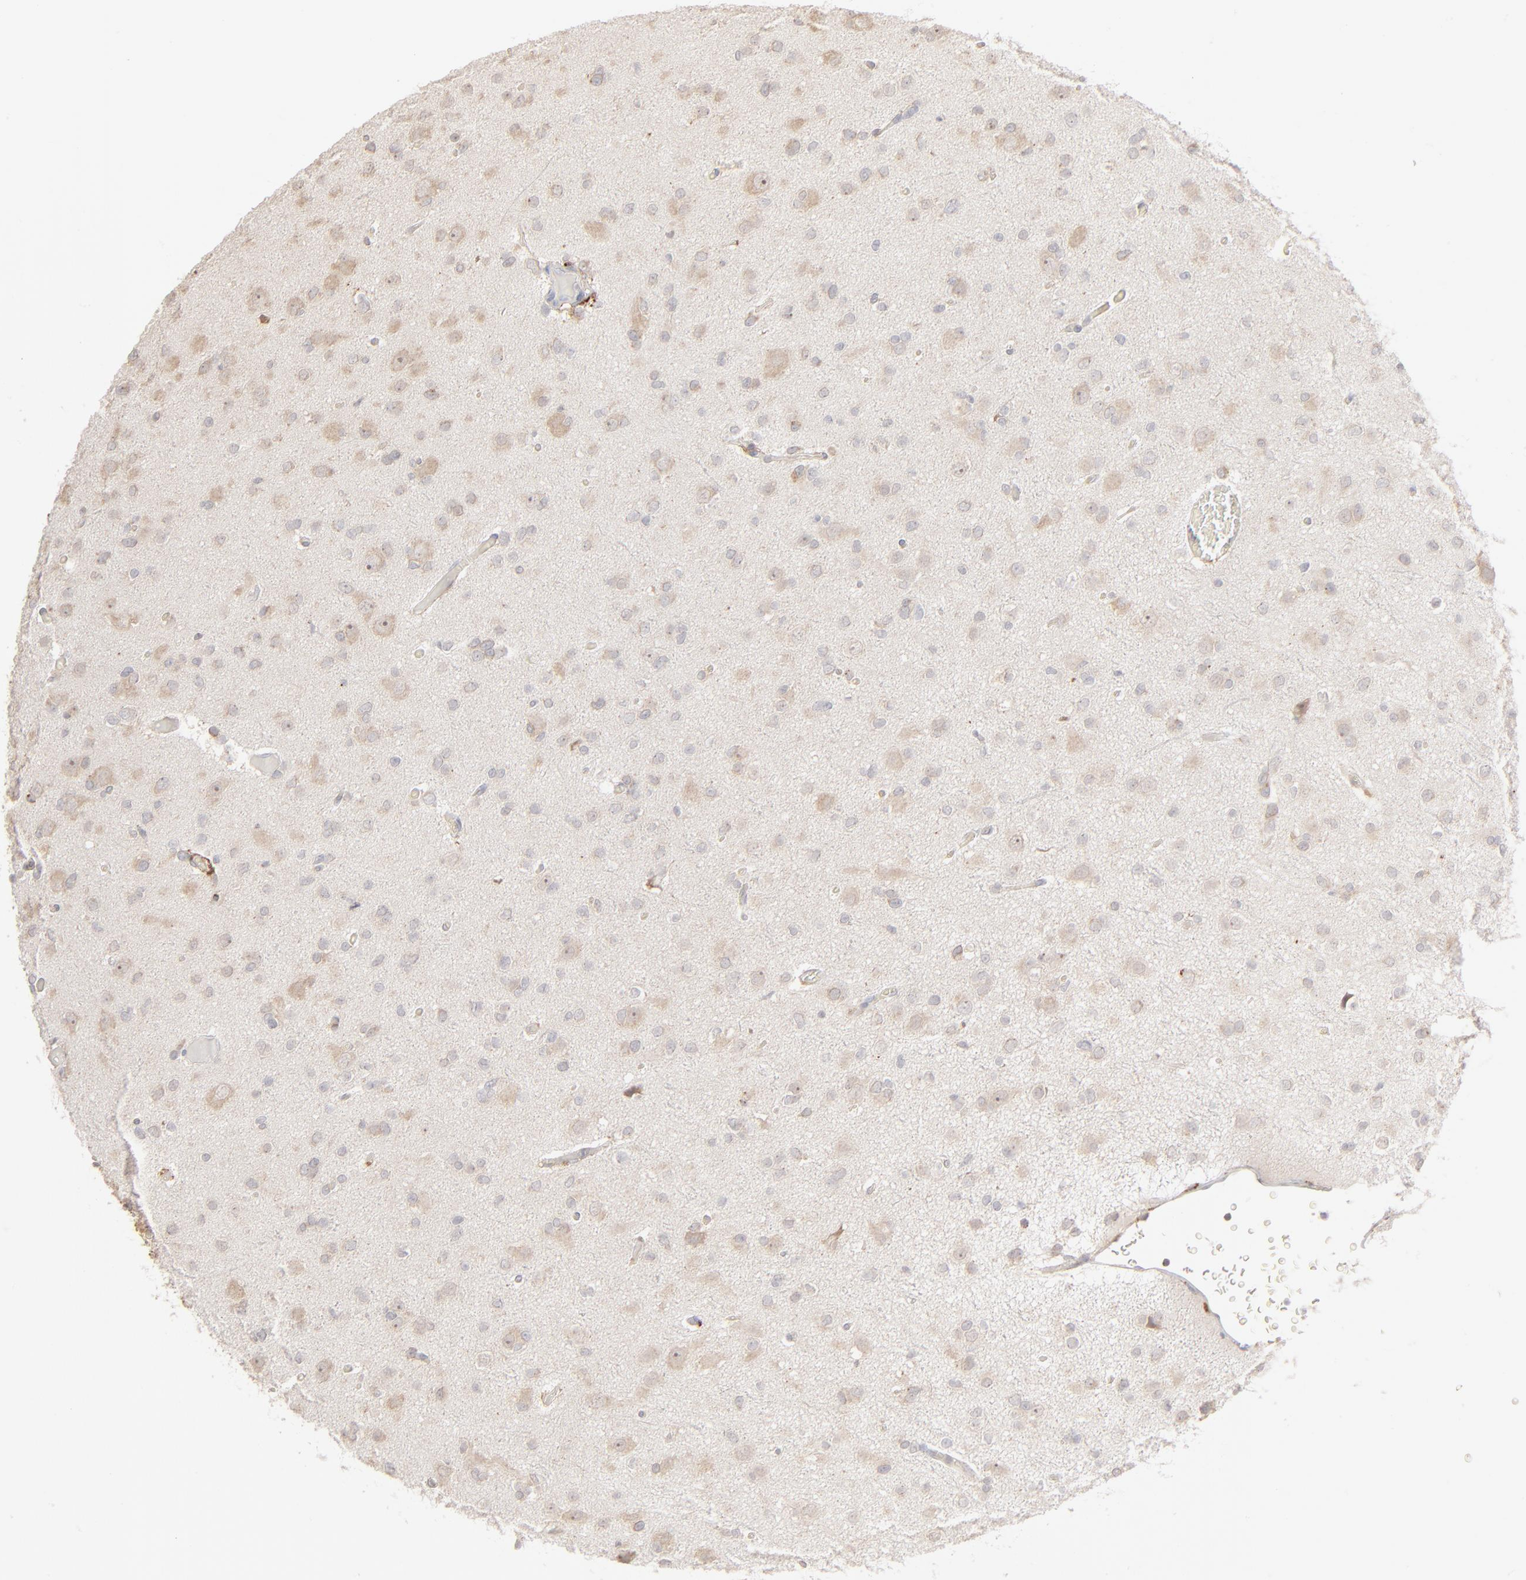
{"staining": {"intensity": "weak", "quantity": "25%-75%", "location": "cytoplasmic/membranous"}, "tissue": "glioma", "cell_type": "Tumor cells", "image_type": "cancer", "snomed": [{"axis": "morphology", "description": "Glioma, malignant, Low grade"}, {"axis": "topography", "description": "Brain"}], "caption": "This micrograph displays malignant low-grade glioma stained with IHC to label a protein in brown. The cytoplasmic/membranous of tumor cells show weak positivity for the protein. Nuclei are counter-stained blue.", "gene": "POMT2", "patient": {"sex": "male", "age": 42}}